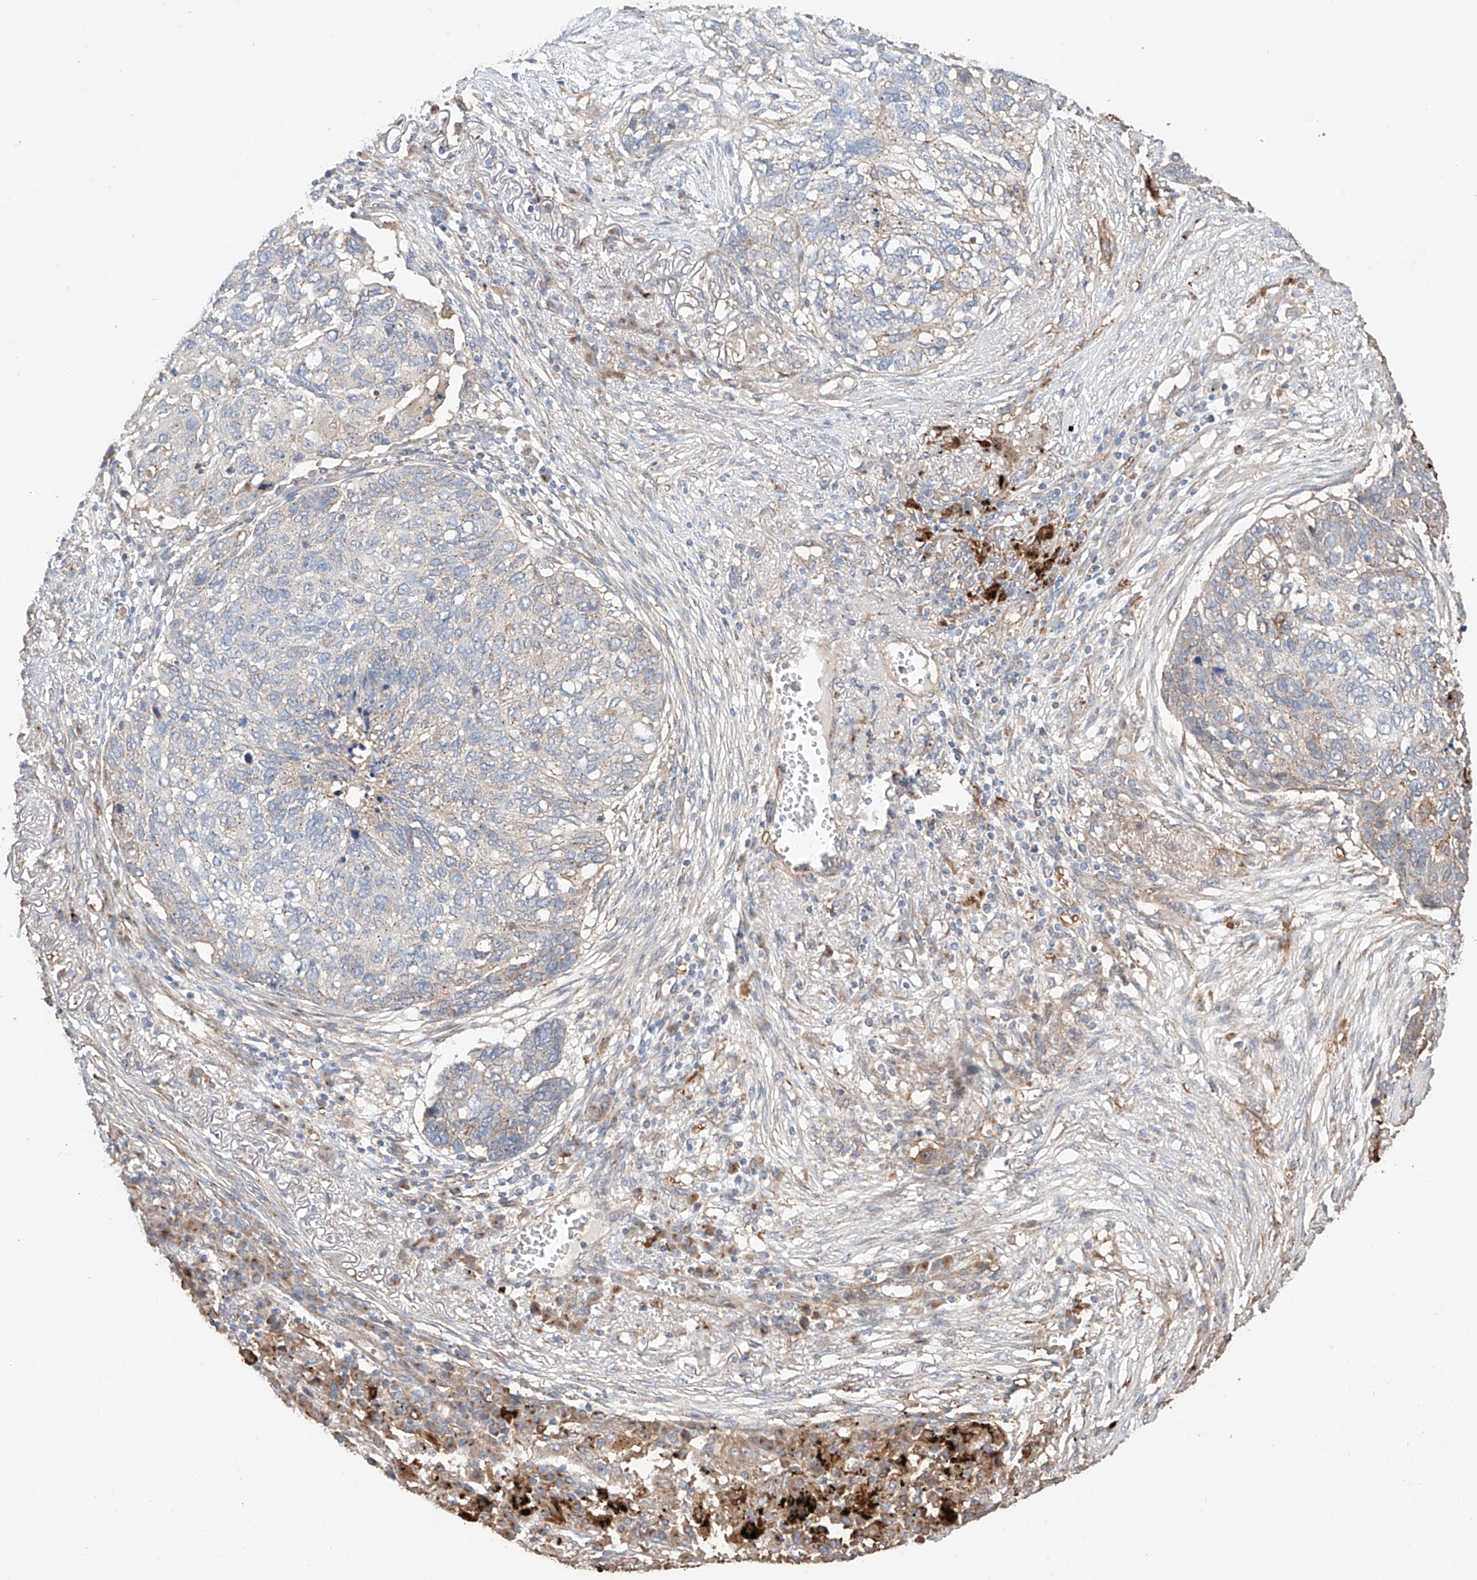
{"staining": {"intensity": "weak", "quantity": "<25%", "location": "cytoplasmic/membranous"}, "tissue": "lung cancer", "cell_type": "Tumor cells", "image_type": "cancer", "snomed": [{"axis": "morphology", "description": "Squamous cell carcinoma, NOS"}, {"axis": "topography", "description": "Lung"}], "caption": "Tumor cells show no significant protein expression in lung cancer (squamous cell carcinoma). (DAB (3,3'-diaminobenzidine) IHC, high magnification).", "gene": "MOSPD1", "patient": {"sex": "female", "age": 63}}